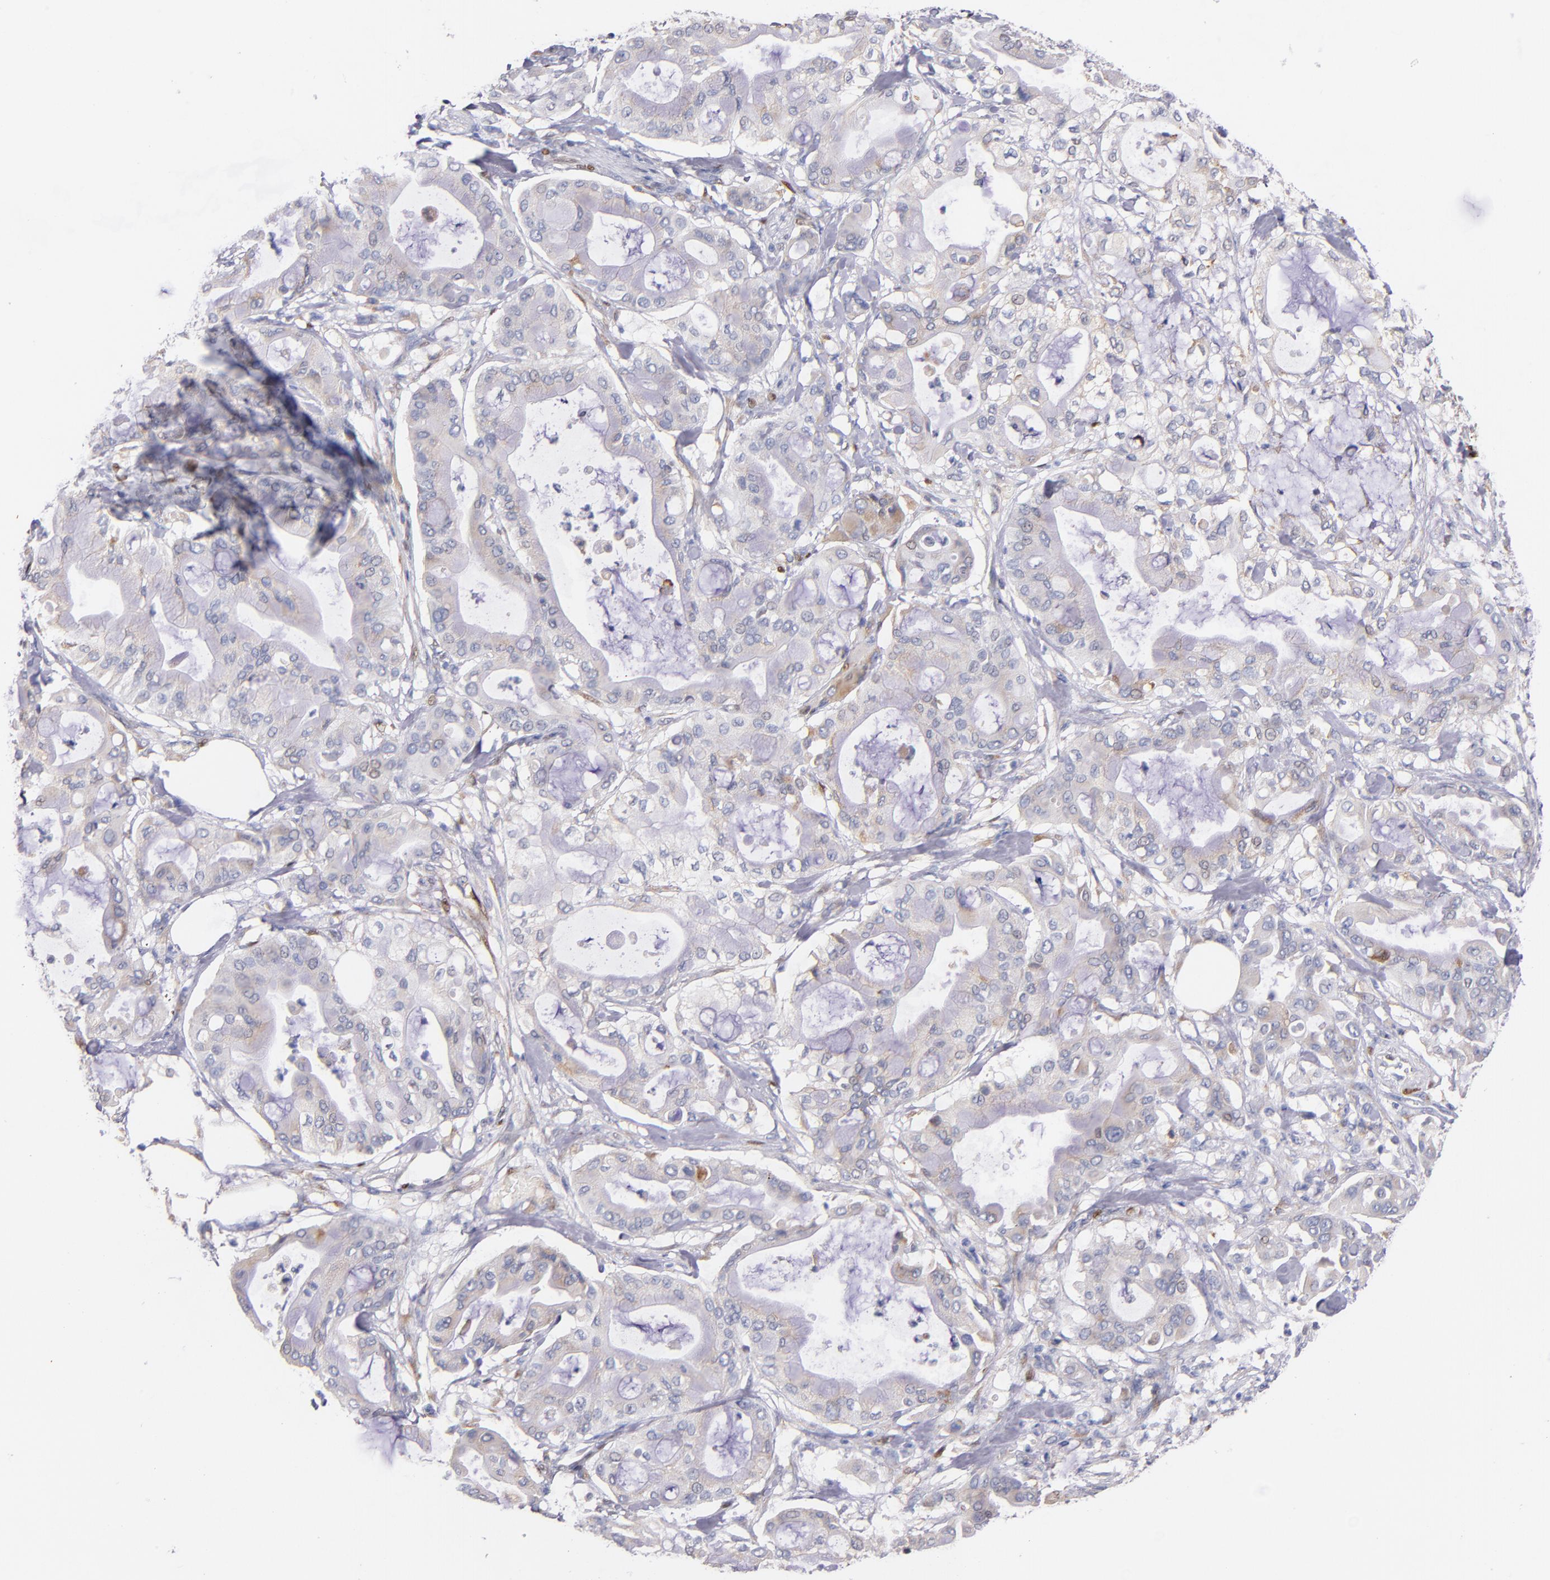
{"staining": {"intensity": "negative", "quantity": "none", "location": "none"}, "tissue": "pancreatic cancer", "cell_type": "Tumor cells", "image_type": "cancer", "snomed": [{"axis": "morphology", "description": "Adenocarcinoma, NOS"}, {"axis": "morphology", "description": "Adenocarcinoma, metastatic, NOS"}, {"axis": "topography", "description": "Lymph node"}, {"axis": "topography", "description": "Pancreas"}, {"axis": "topography", "description": "Duodenum"}], "caption": "This is an immunohistochemistry photomicrograph of pancreatic cancer (adenocarcinoma). There is no staining in tumor cells.", "gene": "SRF", "patient": {"sex": "female", "age": 64}}